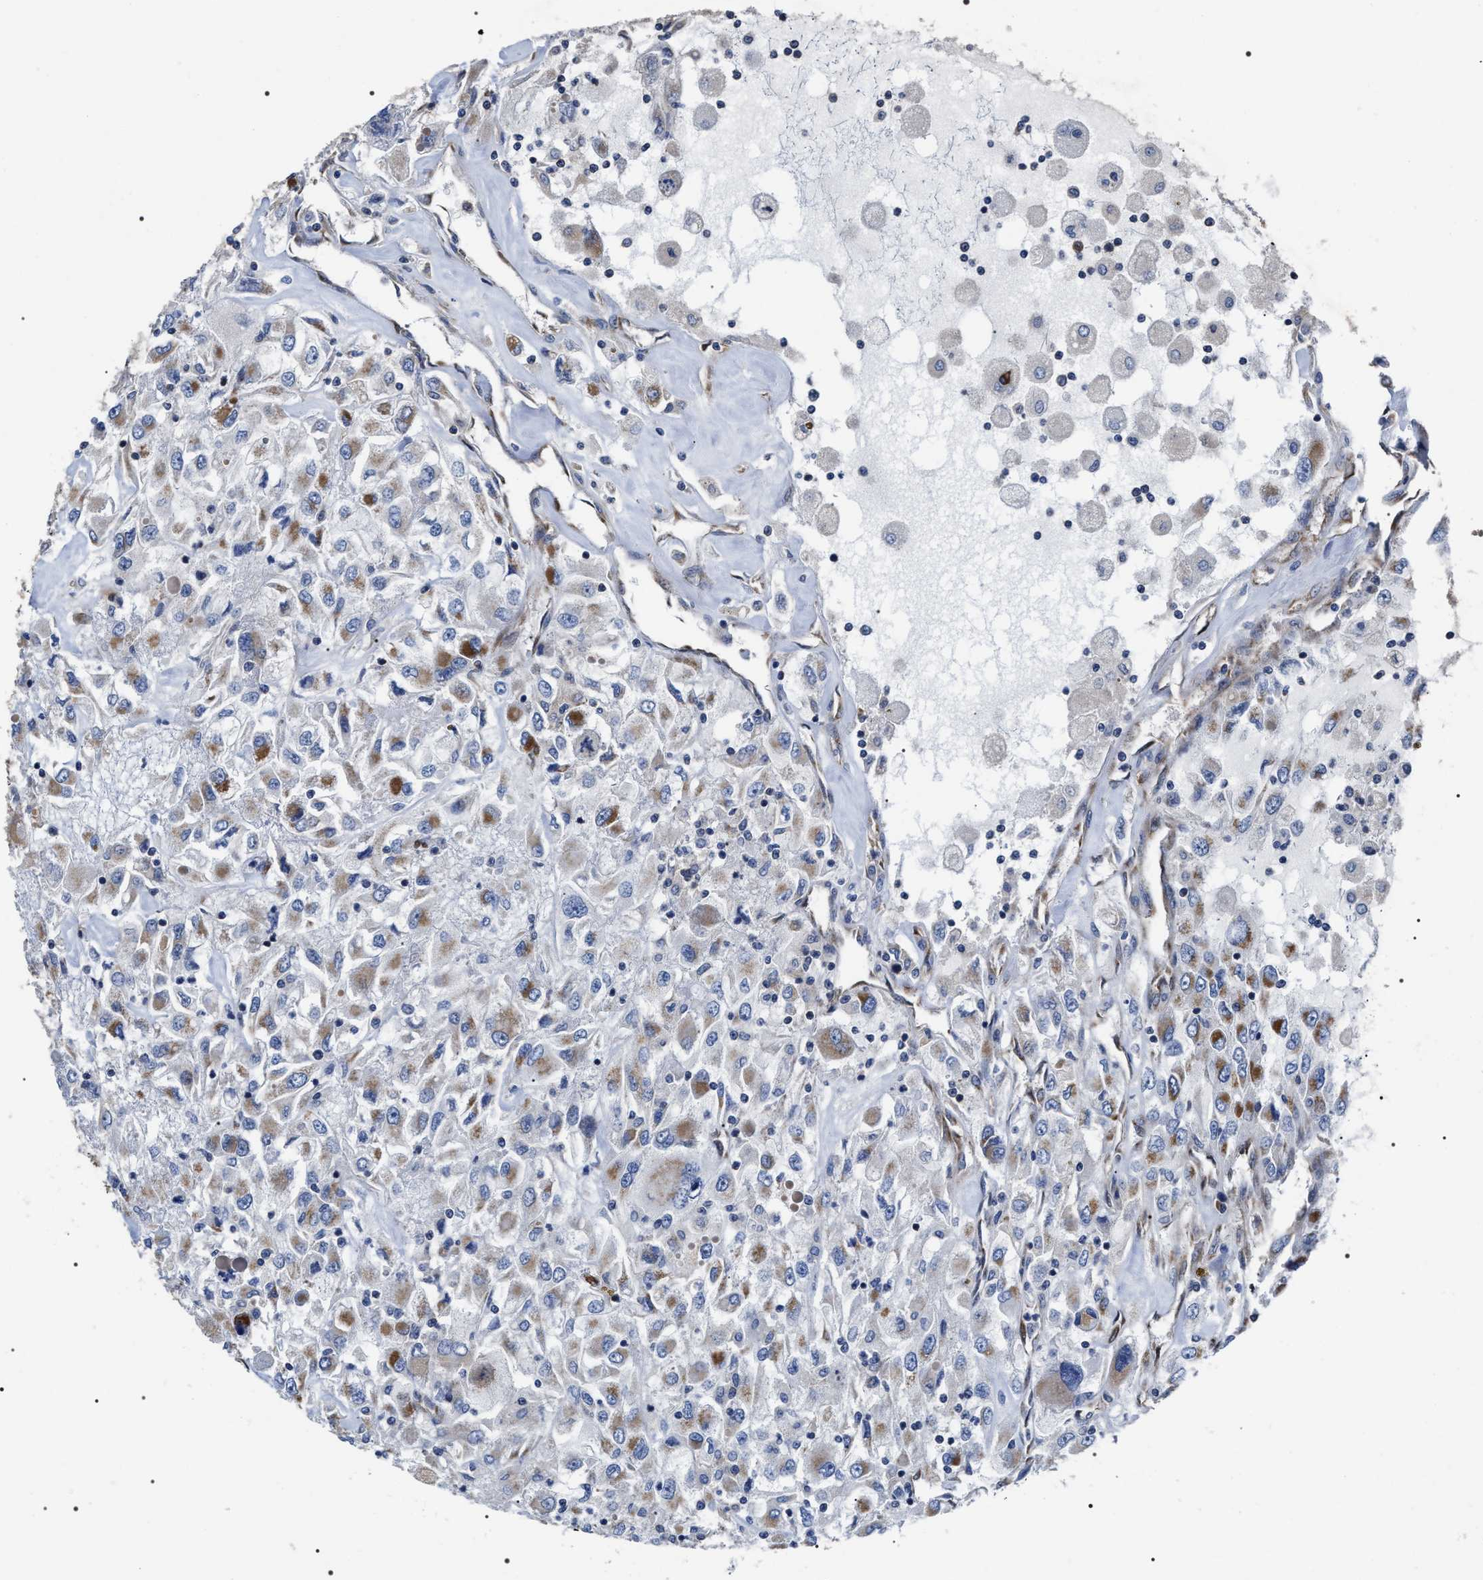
{"staining": {"intensity": "moderate", "quantity": "25%-75%", "location": "cytoplasmic/membranous"}, "tissue": "renal cancer", "cell_type": "Tumor cells", "image_type": "cancer", "snomed": [{"axis": "morphology", "description": "Adenocarcinoma, NOS"}, {"axis": "topography", "description": "Kidney"}], "caption": "A brown stain highlights moderate cytoplasmic/membranous expression of a protein in renal cancer tumor cells.", "gene": "MIS18A", "patient": {"sex": "female", "age": 52}}